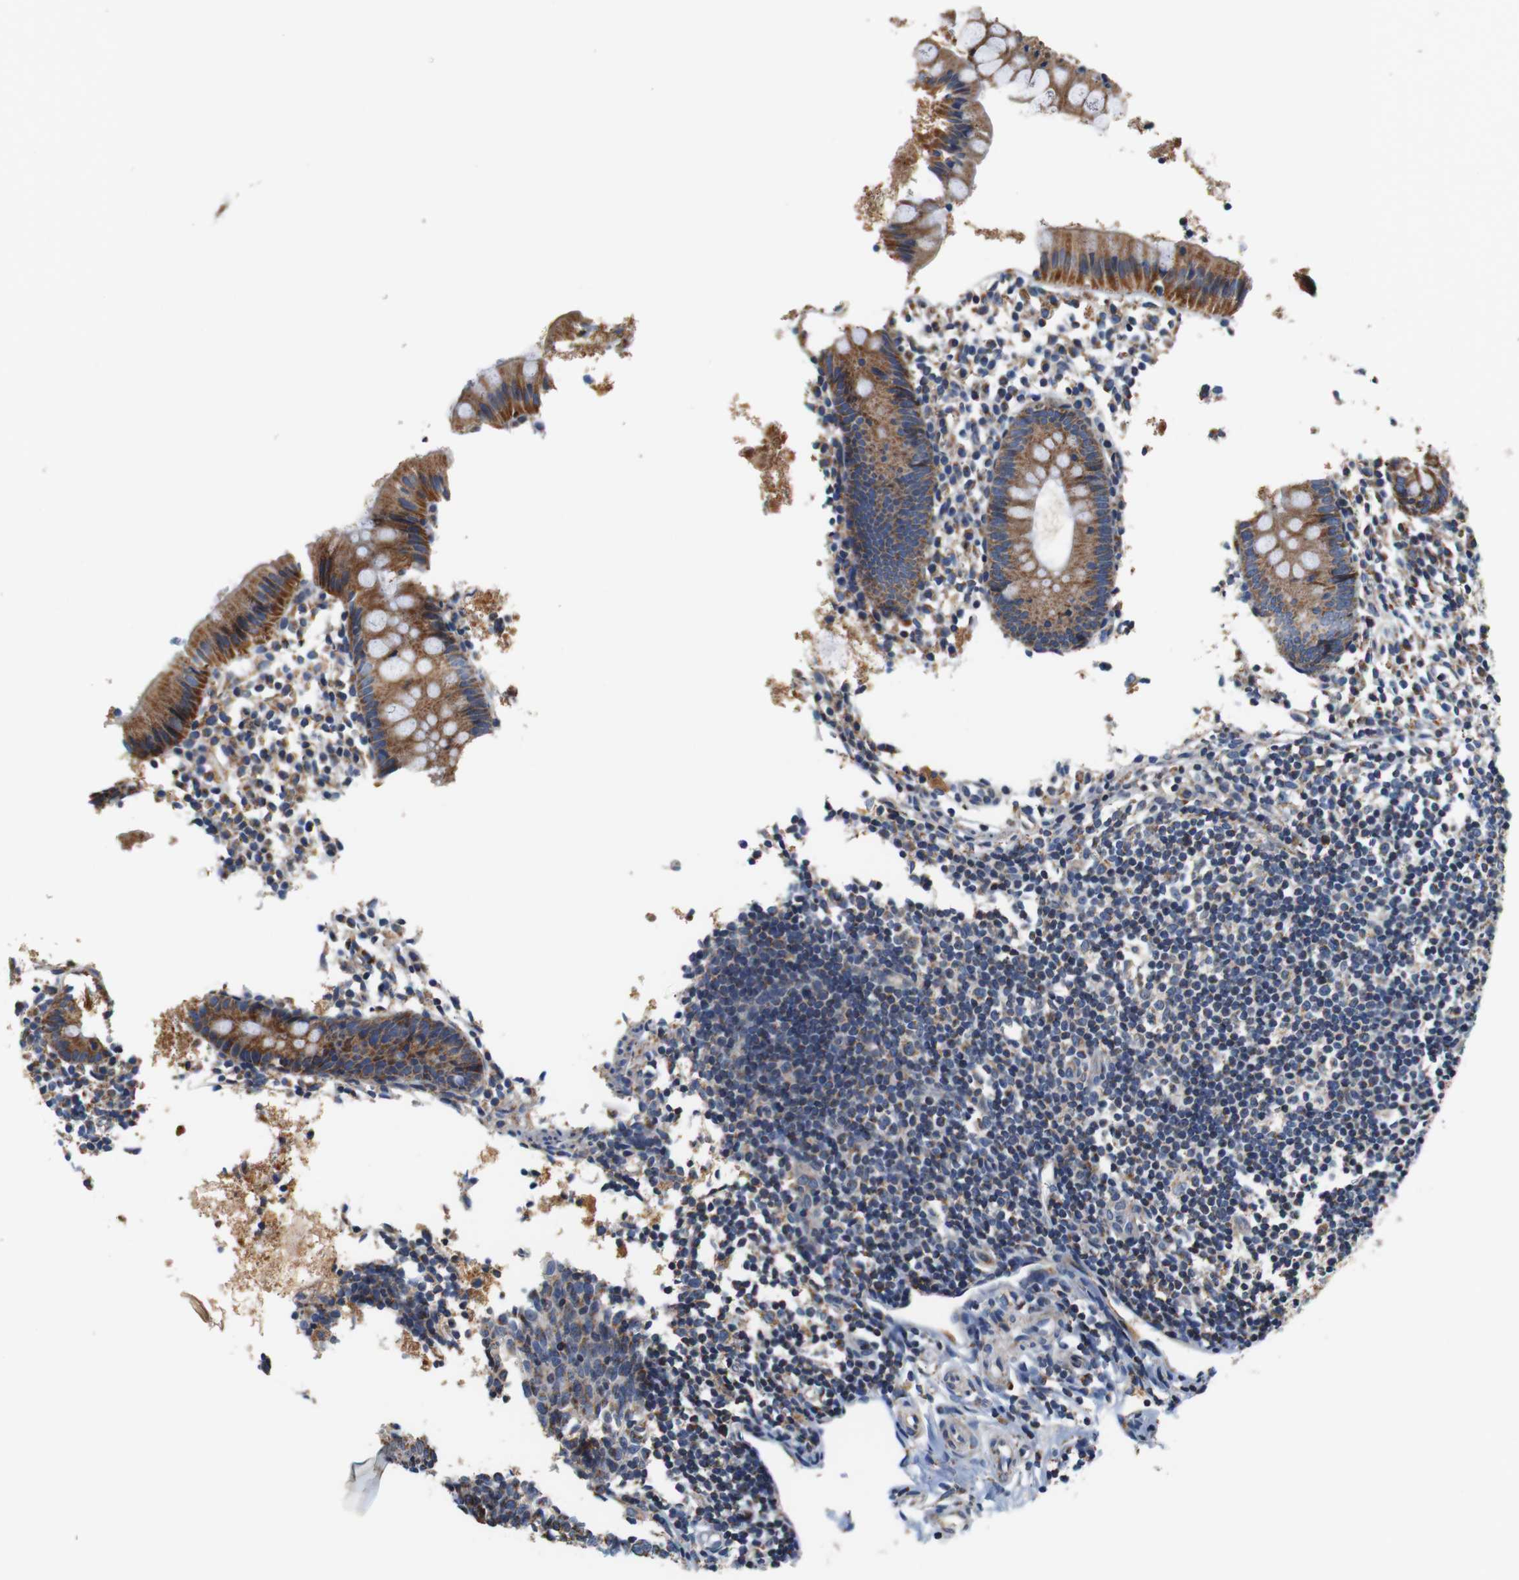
{"staining": {"intensity": "moderate", "quantity": ">75%", "location": "cytoplasmic/membranous"}, "tissue": "appendix", "cell_type": "Glandular cells", "image_type": "normal", "snomed": [{"axis": "morphology", "description": "Normal tissue, NOS"}, {"axis": "topography", "description": "Appendix"}], "caption": "High-magnification brightfield microscopy of normal appendix stained with DAB (3,3'-diaminobenzidine) (brown) and counterstained with hematoxylin (blue). glandular cells exhibit moderate cytoplasmic/membranous staining is present in approximately>75% of cells. (DAB = brown stain, brightfield microscopy at high magnification).", "gene": "LRP4", "patient": {"sex": "female", "age": 20}}